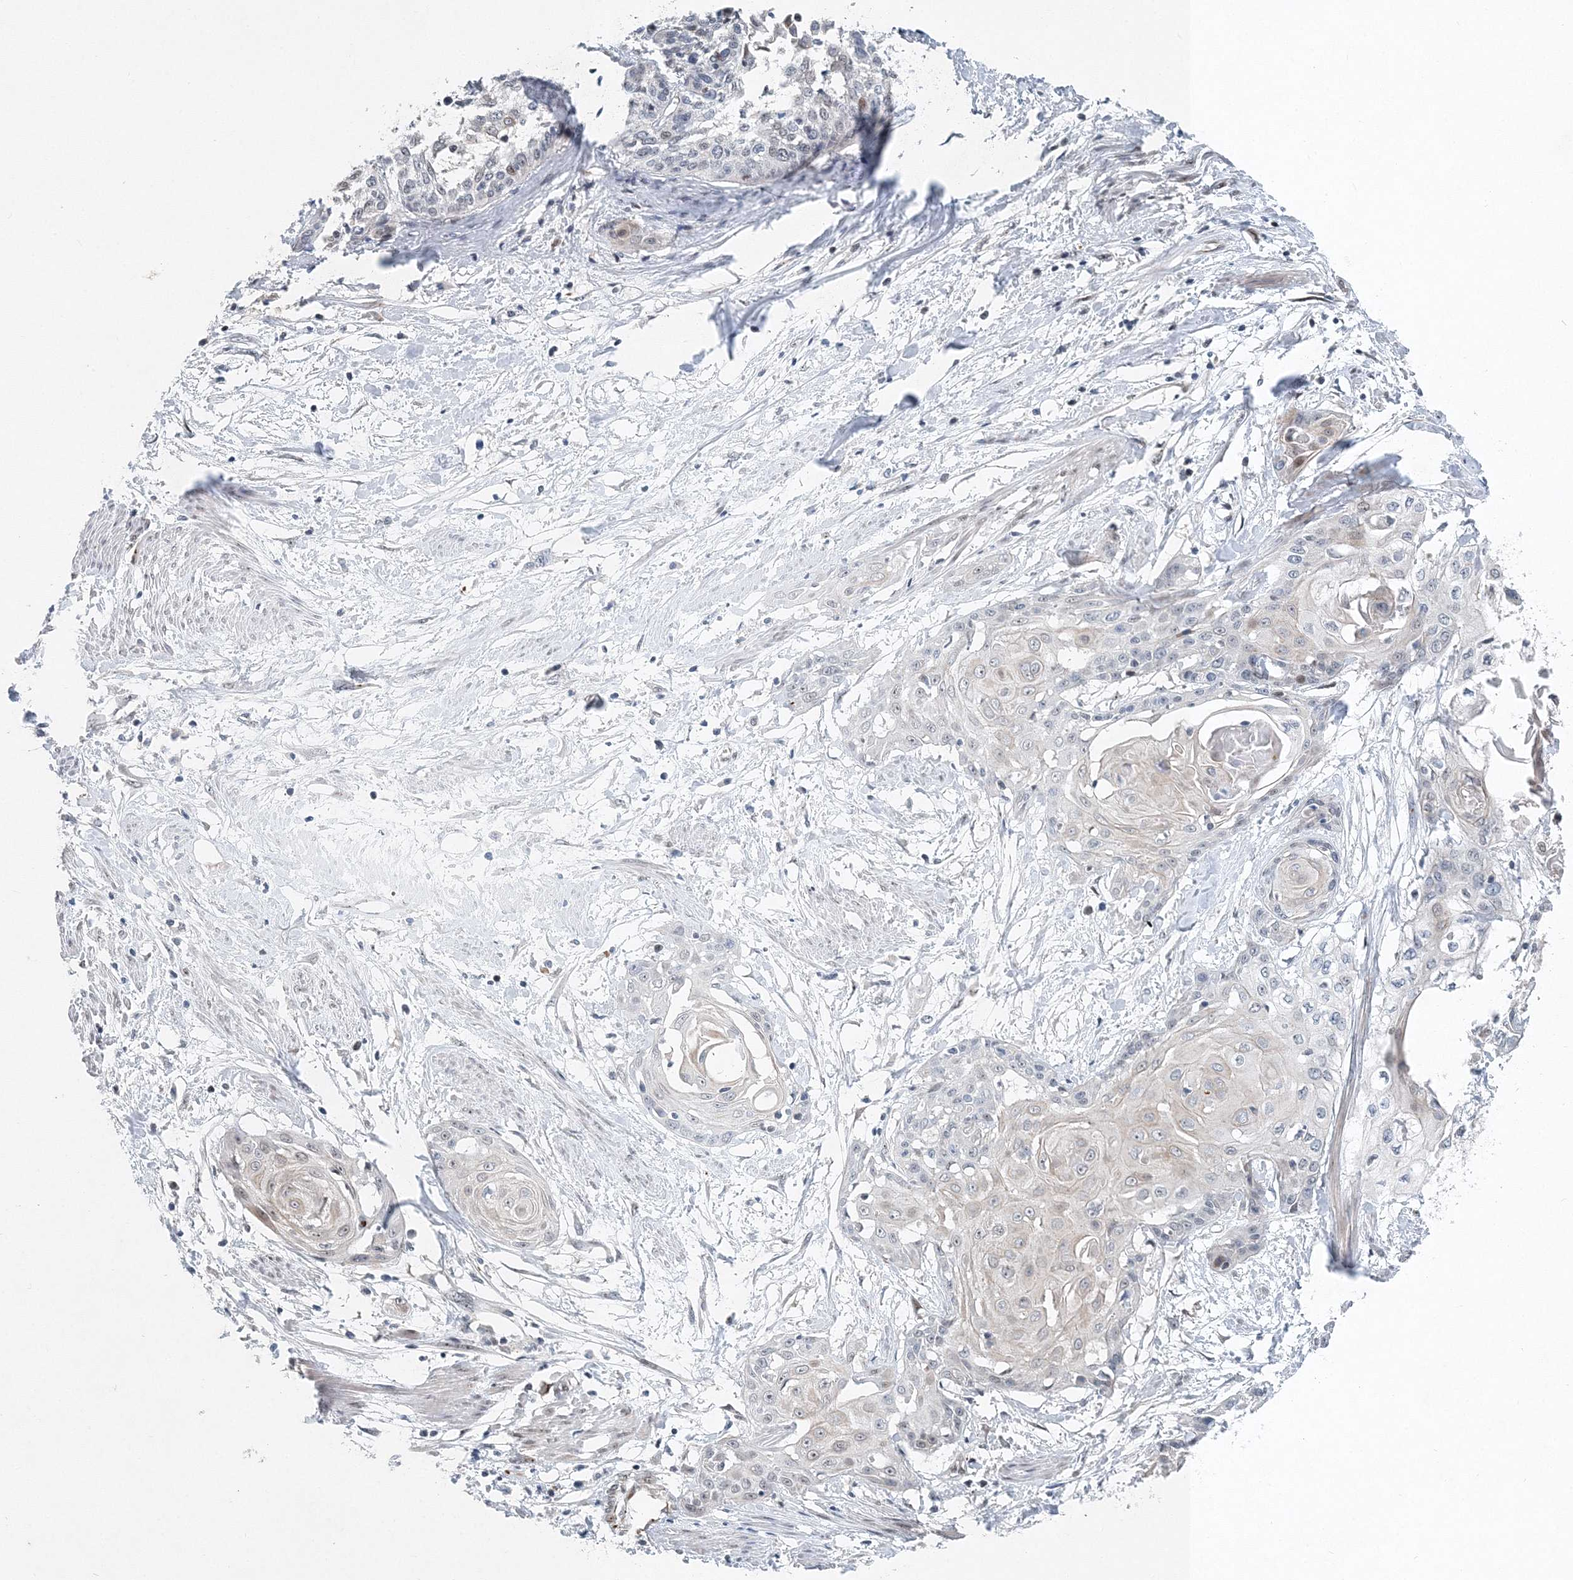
{"staining": {"intensity": "negative", "quantity": "none", "location": "none"}, "tissue": "cervical cancer", "cell_type": "Tumor cells", "image_type": "cancer", "snomed": [{"axis": "morphology", "description": "Squamous cell carcinoma, NOS"}, {"axis": "topography", "description": "Cervix"}], "caption": "This histopathology image is of cervical cancer (squamous cell carcinoma) stained with immunohistochemistry to label a protein in brown with the nuclei are counter-stained blue. There is no expression in tumor cells.", "gene": "UIMC1", "patient": {"sex": "female", "age": 57}}